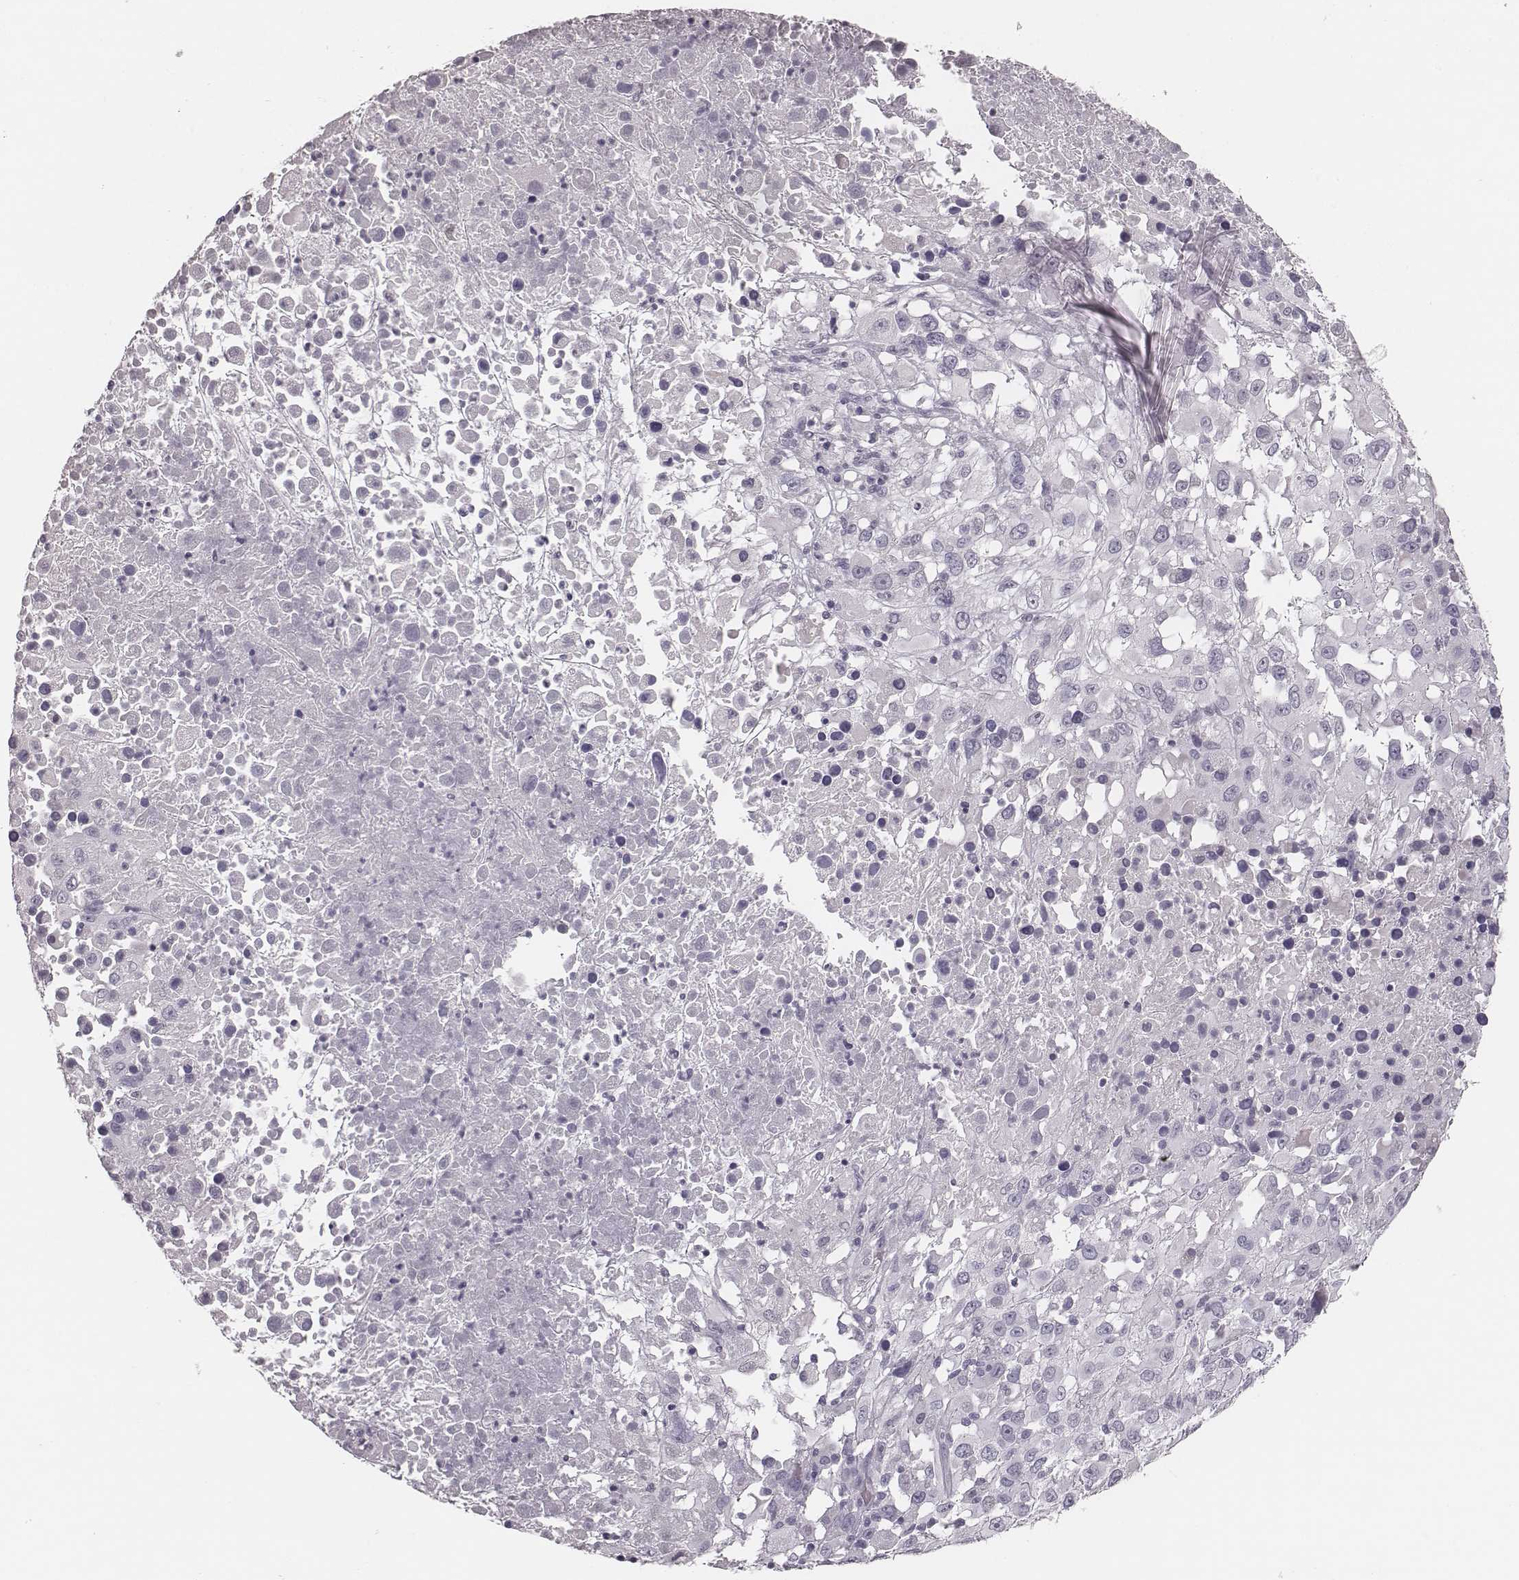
{"staining": {"intensity": "negative", "quantity": "none", "location": "none"}, "tissue": "melanoma", "cell_type": "Tumor cells", "image_type": "cancer", "snomed": [{"axis": "morphology", "description": "Malignant melanoma, Metastatic site"}, {"axis": "topography", "description": "Soft tissue"}], "caption": "High power microscopy image of an immunohistochemistry (IHC) image of malignant melanoma (metastatic site), revealing no significant staining in tumor cells.", "gene": "CSHL1", "patient": {"sex": "male", "age": 50}}